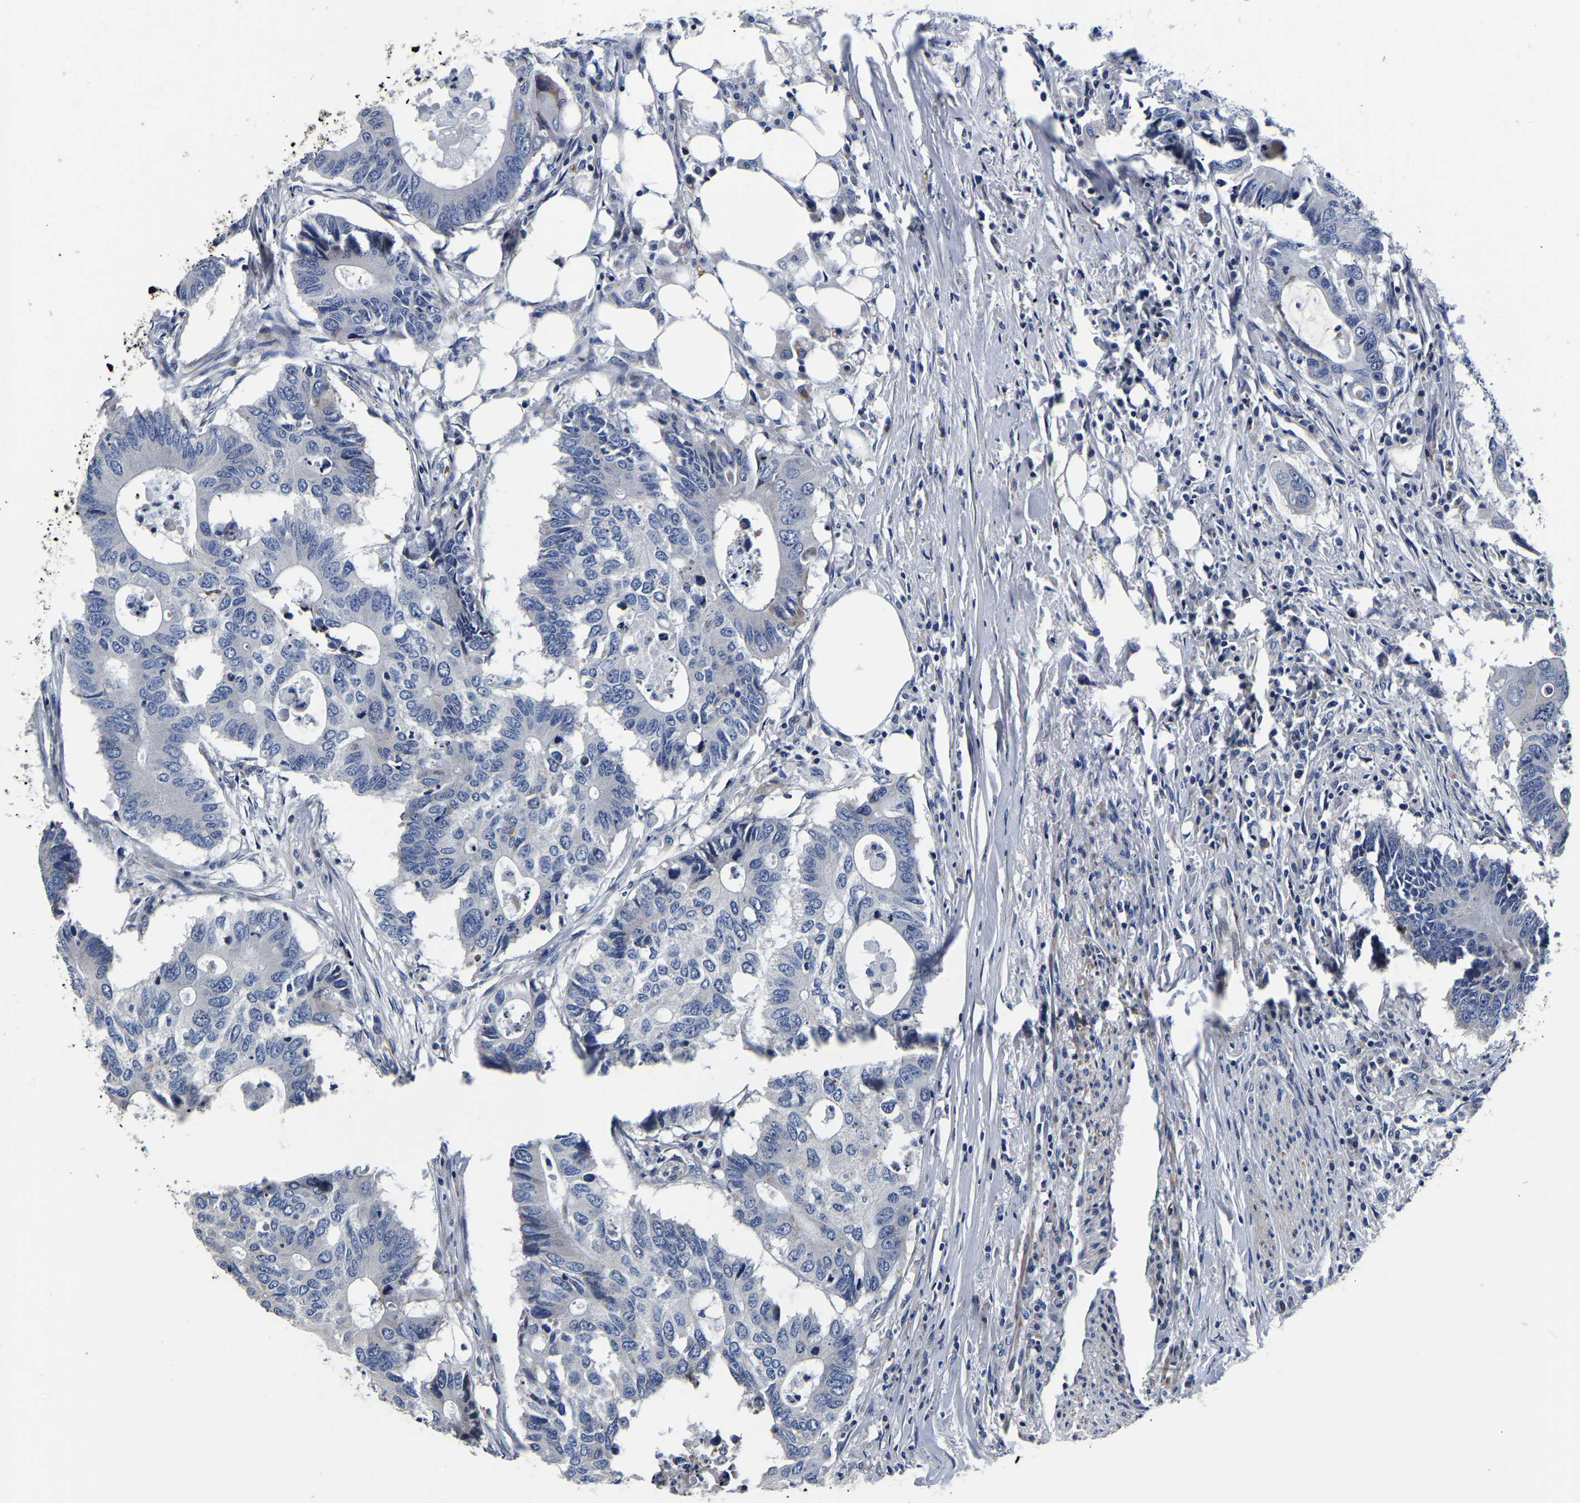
{"staining": {"intensity": "negative", "quantity": "none", "location": "none"}, "tissue": "colorectal cancer", "cell_type": "Tumor cells", "image_type": "cancer", "snomed": [{"axis": "morphology", "description": "Adenocarcinoma, NOS"}, {"axis": "topography", "description": "Colon"}], "caption": "Immunohistochemistry of human colorectal cancer demonstrates no expression in tumor cells.", "gene": "KCTD17", "patient": {"sex": "male", "age": 71}}